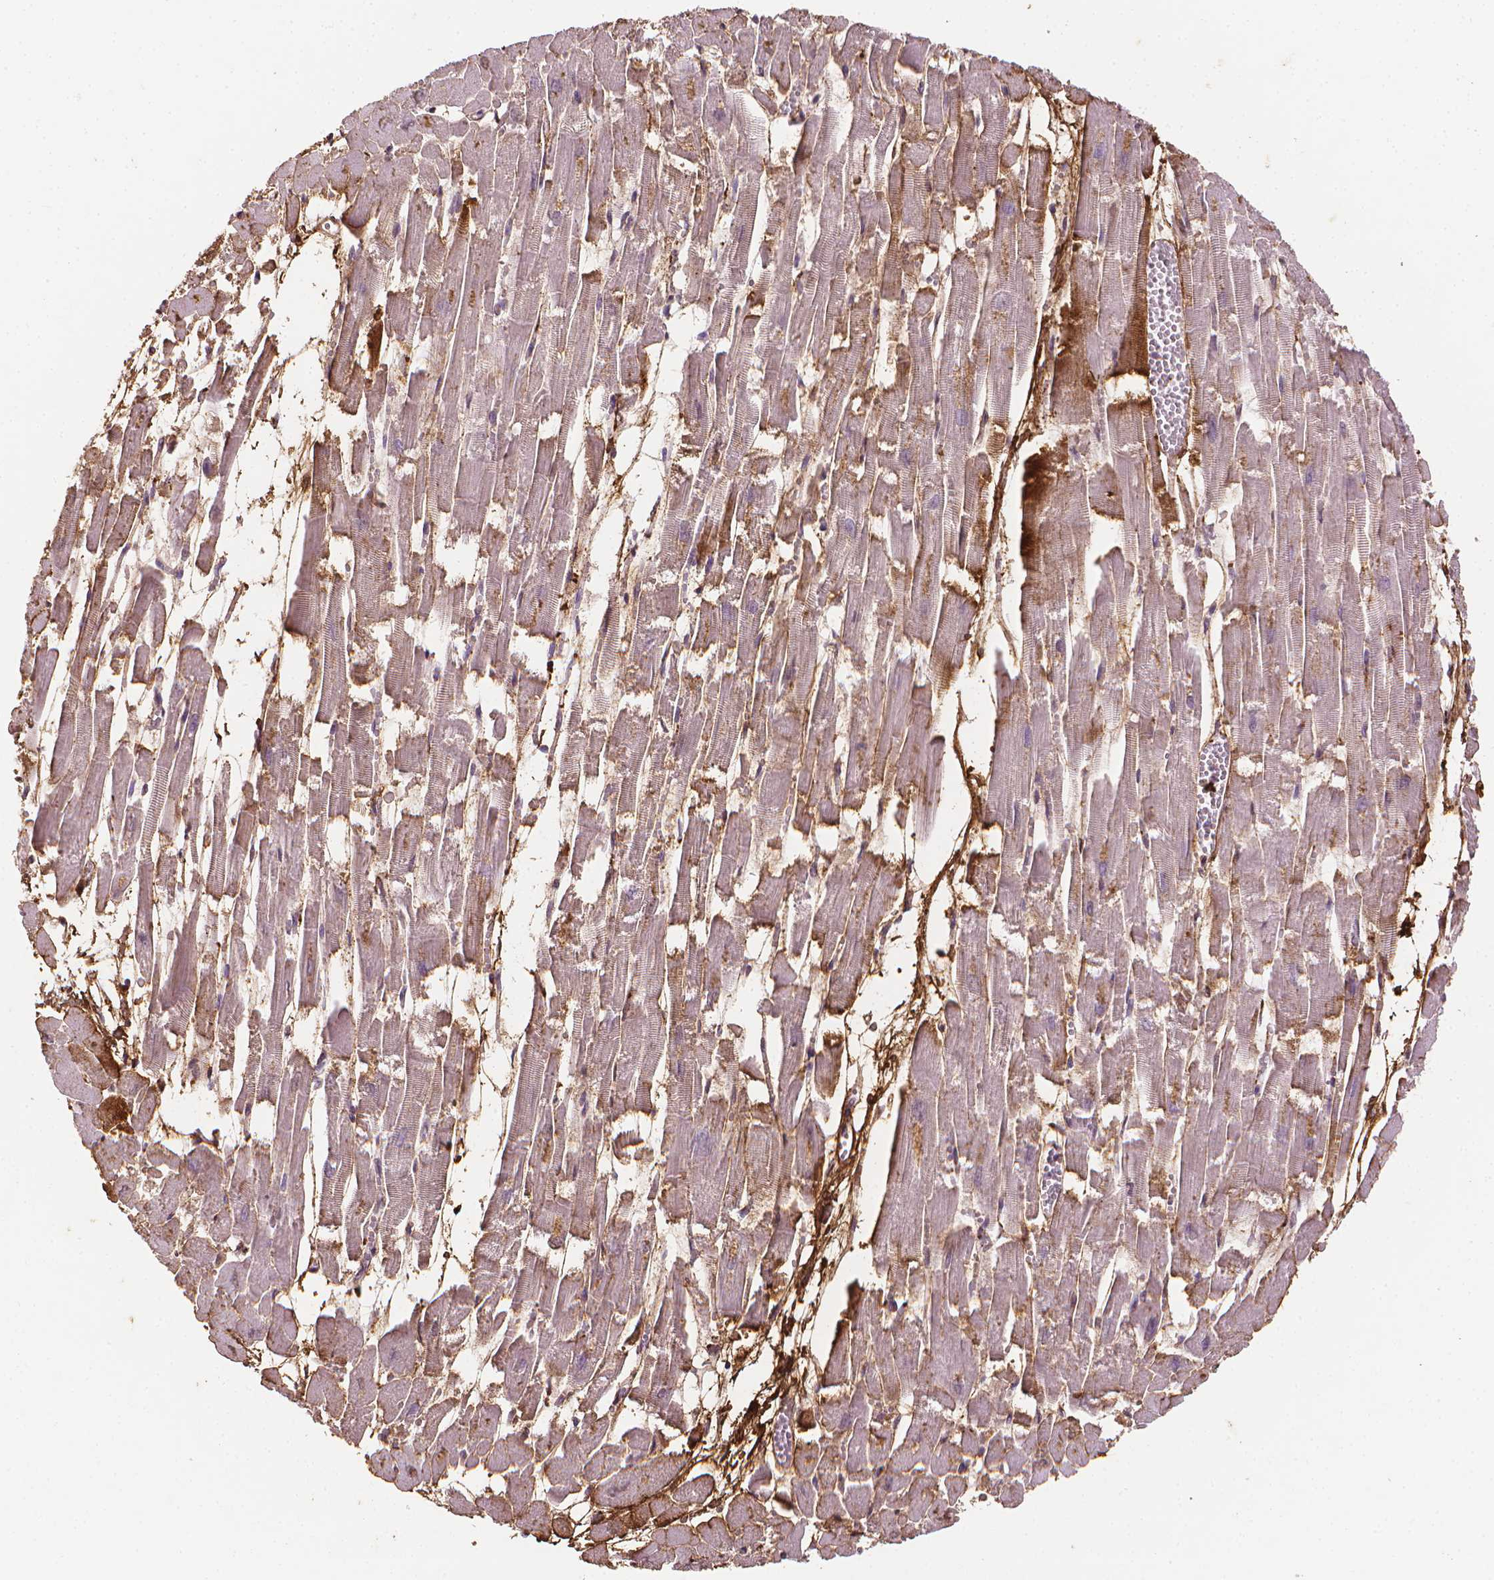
{"staining": {"intensity": "weak", "quantity": "<25%", "location": "cytoplasmic/membranous"}, "tissue": "heart muscle", "cell_type": "Cardiomyocytes", "image_type": "normal", "snomed": [{"axis": "morphology", "description": "Normal tissue, NOS"}, {"axis": "topography", "description": "Heart"}], "caption": "The immunohistochemistry micrograph has no significant expression in cardiomyocytes of heart muscle. (DAB (3,3'-diaminobenzidine) IHC with hematoxylin counter stain).", "gene": "DCN", "patient": {"sex": "female", "age": 52}}